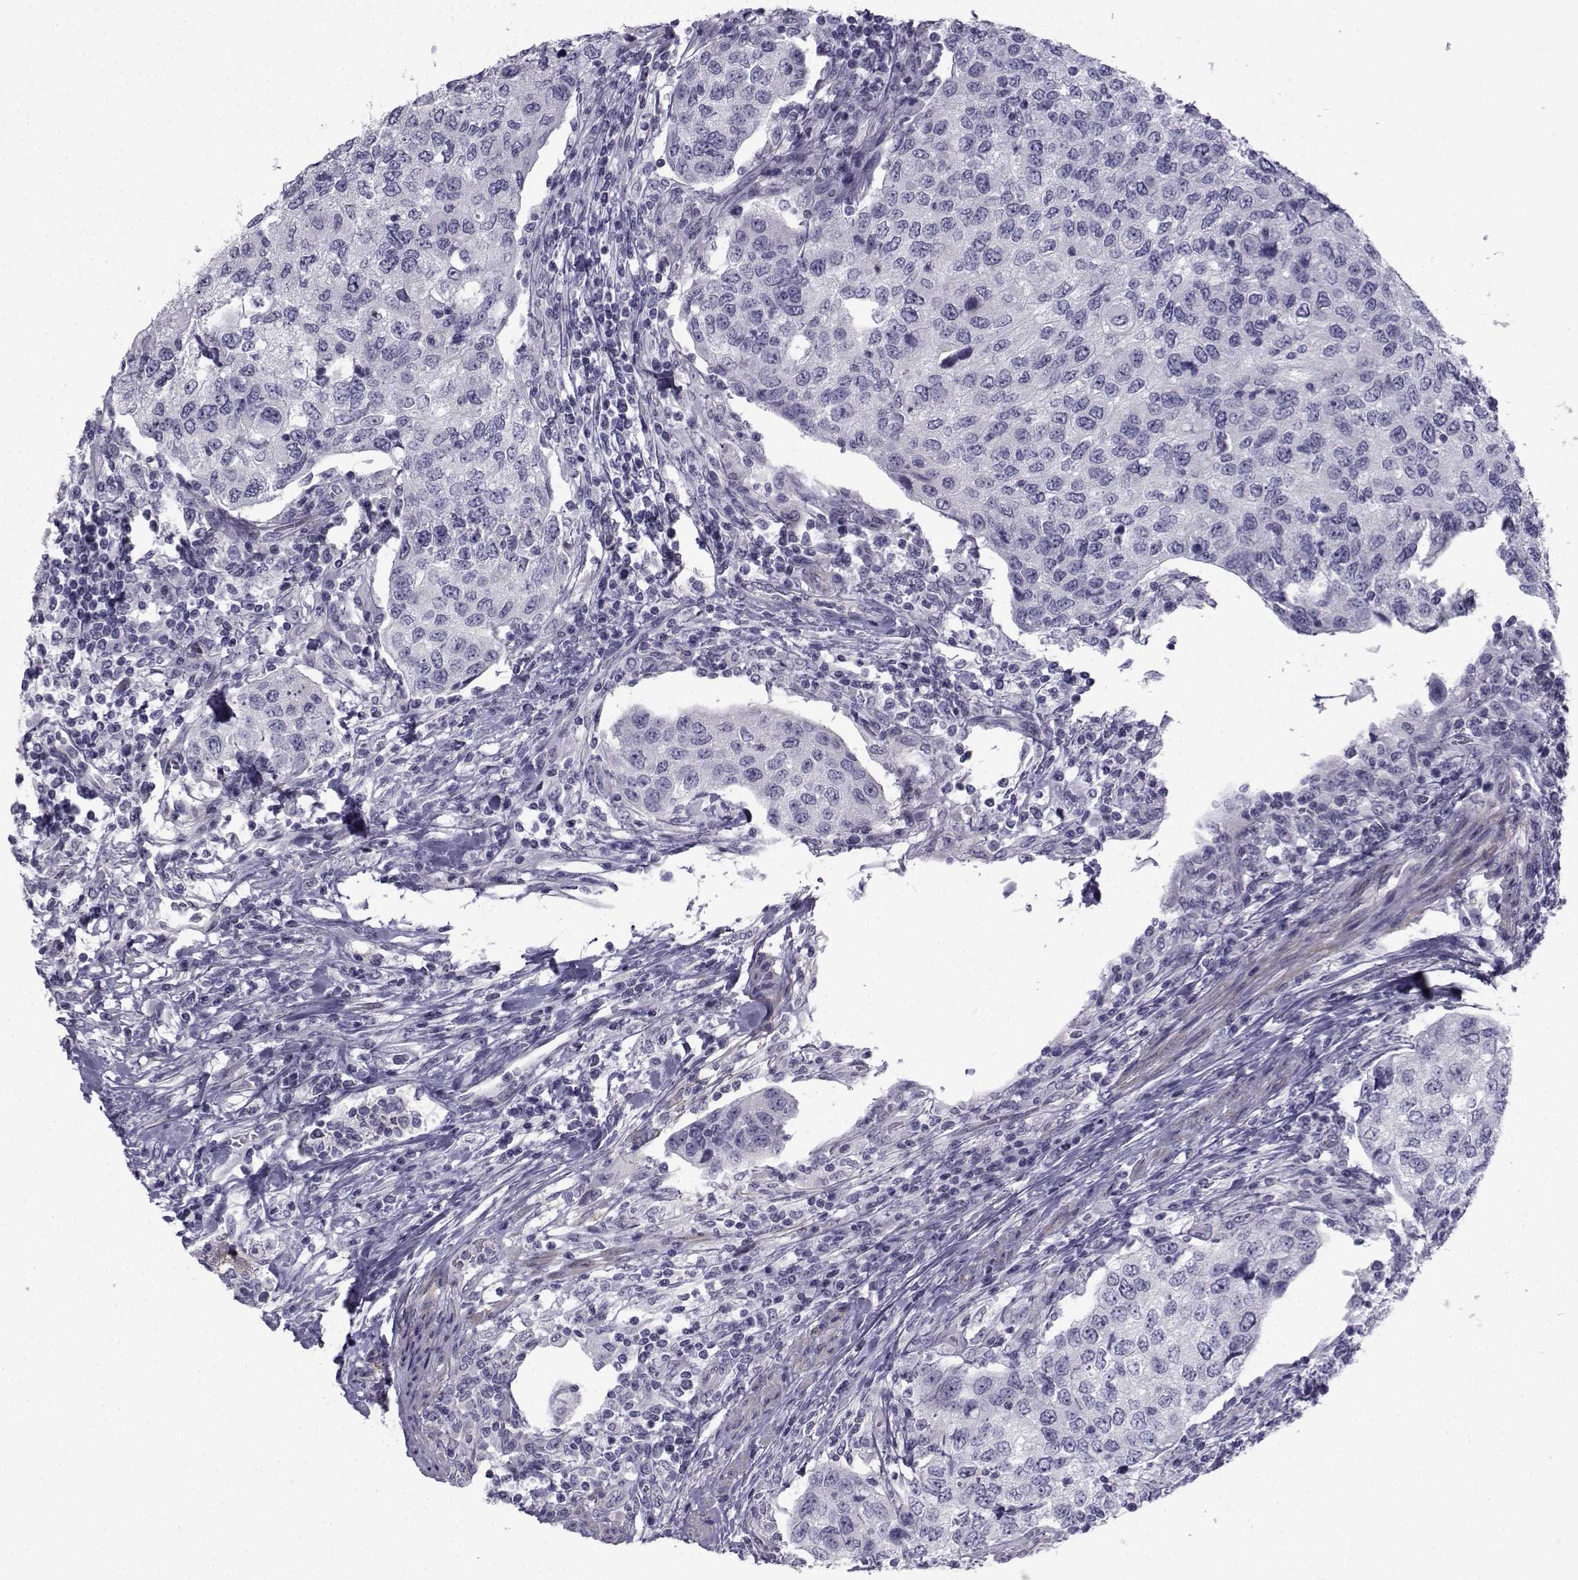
{"staining": {"intensity": "negative", "quantity": "none", "location": "none"}, "tissue": "urothelial cancer", "cell_type": "Tumor cells", "image_type": "cancer", "snomed": [{"axis": "morphology", "description": "Urothelial carcinoma, High grade"}, {"axis": "topography", "description": "Urinary bladder"}], "caption": "The histopathology image shows no staining of tumor cells in urothelial cancer.", "gene": "SPANXD", "patient": {"sex": "female", "age": 78}}